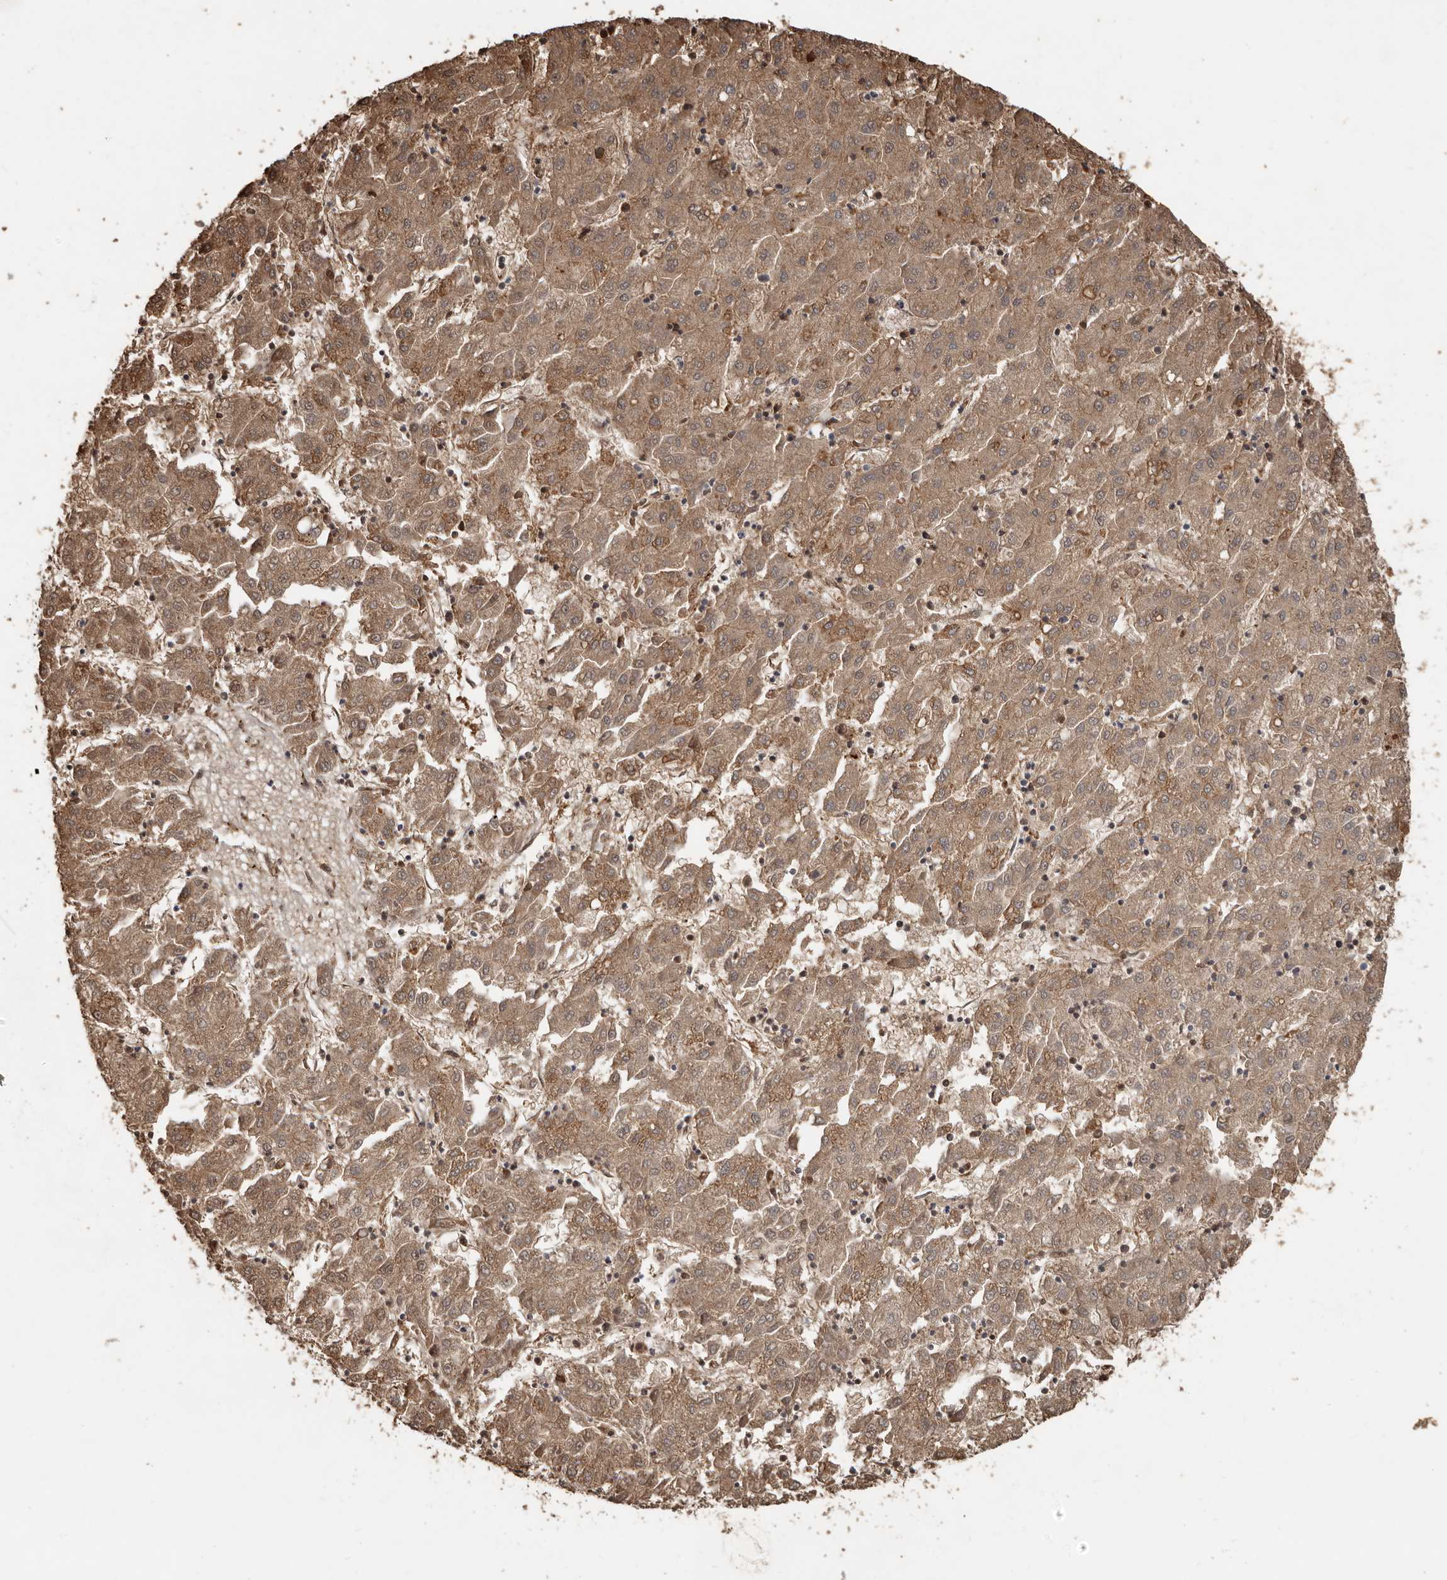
{"staining": {"intensity": "moderate", "quantity": ">75%", "location": "cytoplasmic/membranous"}, "tissue": "liver cancer", "cell_type": "Tumor cells", "image_type": "cancer", "snomed": [{"axis": "morphology", "description": "Carcinoma, Hepatocellular, NOS"}, {"axis": "topography", "description": "Liver"}], "caption": "This is an image of immunohistochemistry (IHC) staining of hepatocellular carcinoma (liver), which shows moderate expression in the cytoplasmic/membranous of tumor cells.", "gene": "KIF26B", "patient": {"sex": "male", "age": 72}}